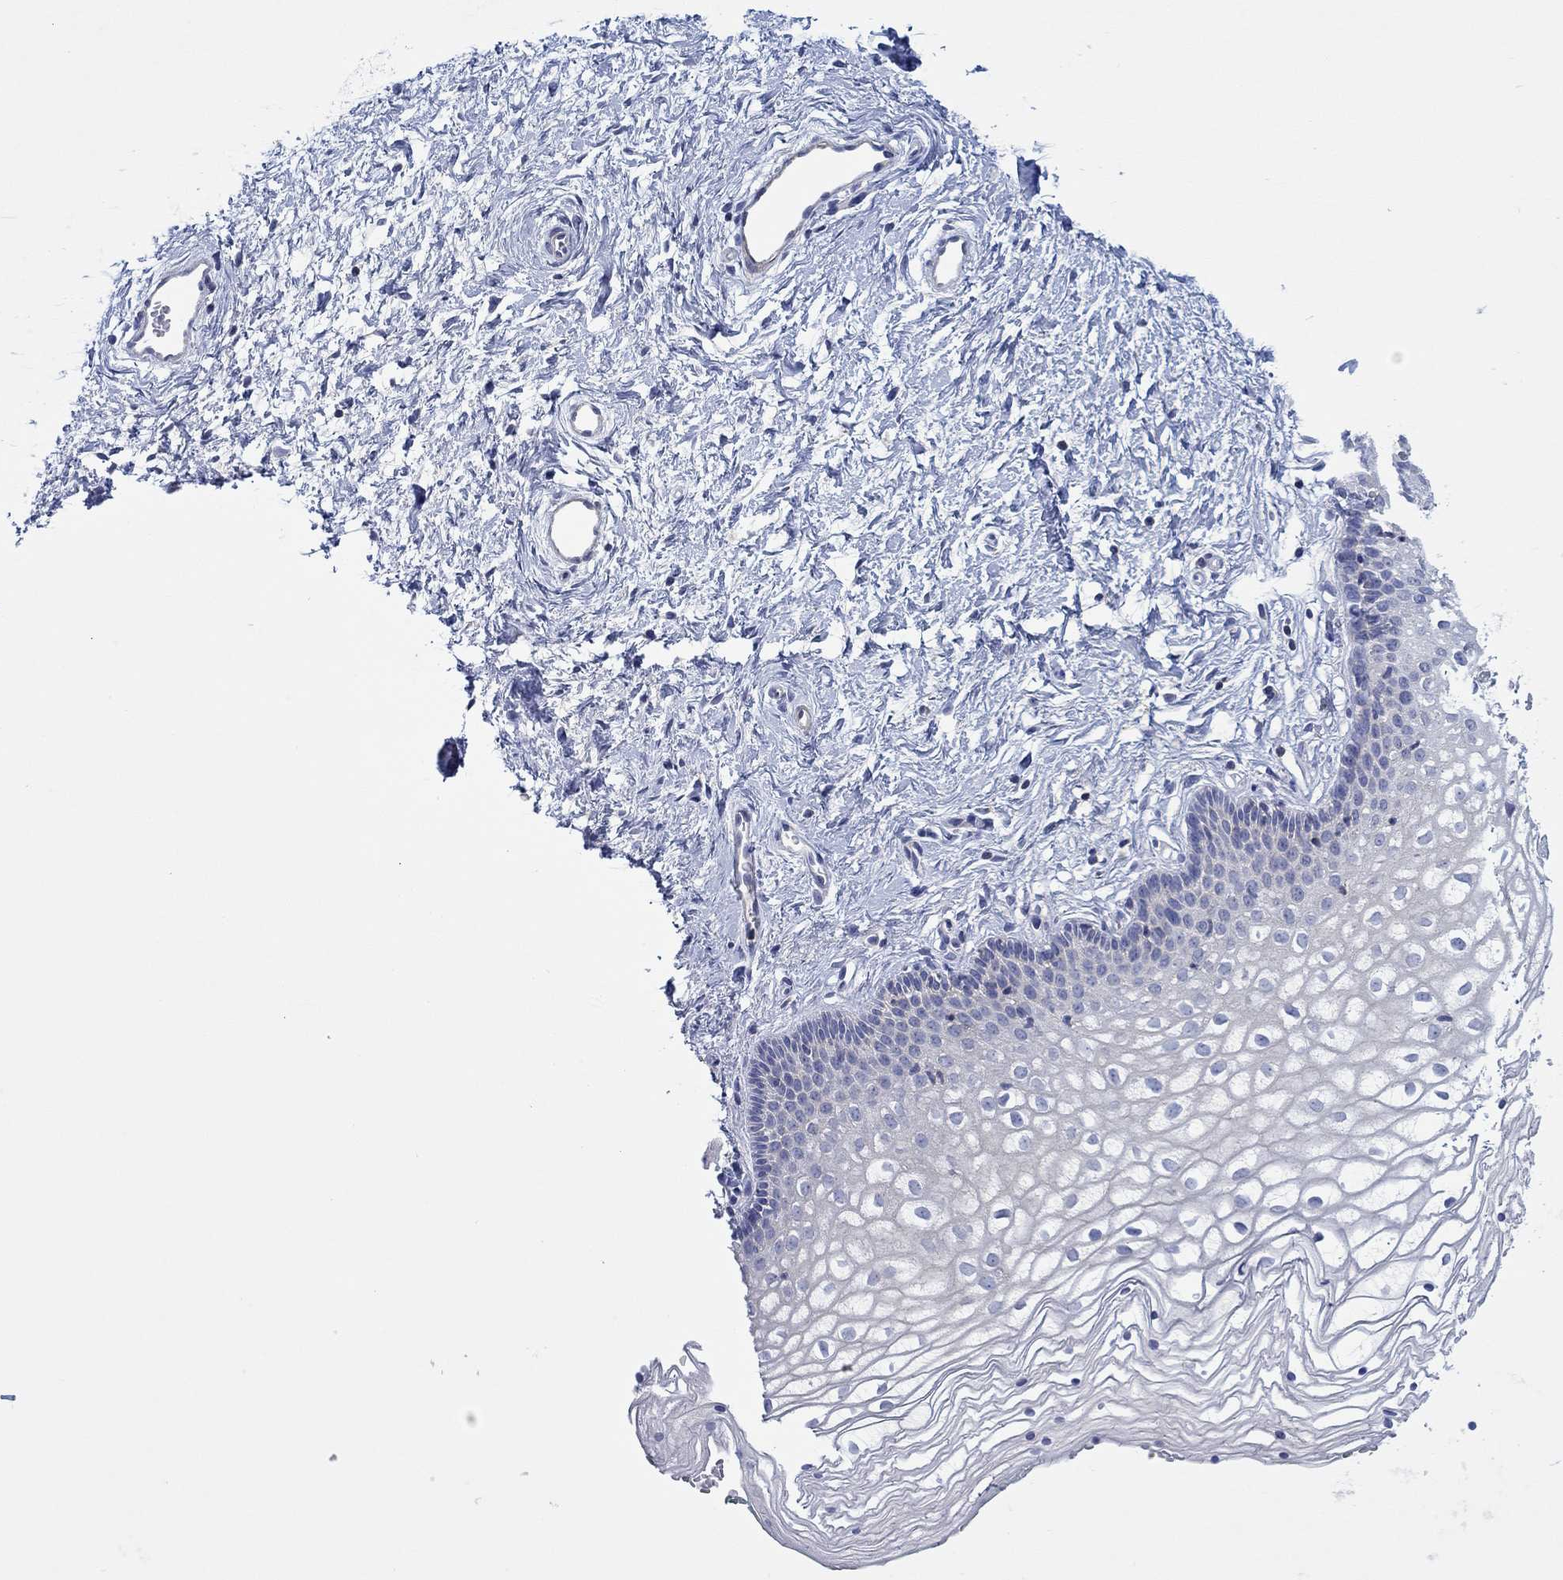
{"staining": {"intensity": "negative", "quantity": "none", "location": "none"}, "tissue": "vagina", "cell_type": "Squamous epithelial cells", "image_type": "normal", "snomed": [{"axis": "morphology", "description": "Normal tissue, NOS"}, {"axis": "topography", "description": "Vagina"}], "caption": "High magnification brightfield microscopy of normal vagina stained with DAB (3,3'-diaminobenzidine) (brown) and counterstained with hematoxylin (blue): squamous epithelial cells show no significant positivity.", "gene": "PPIL6", "patient": {"sex": "female", "age": 36}}